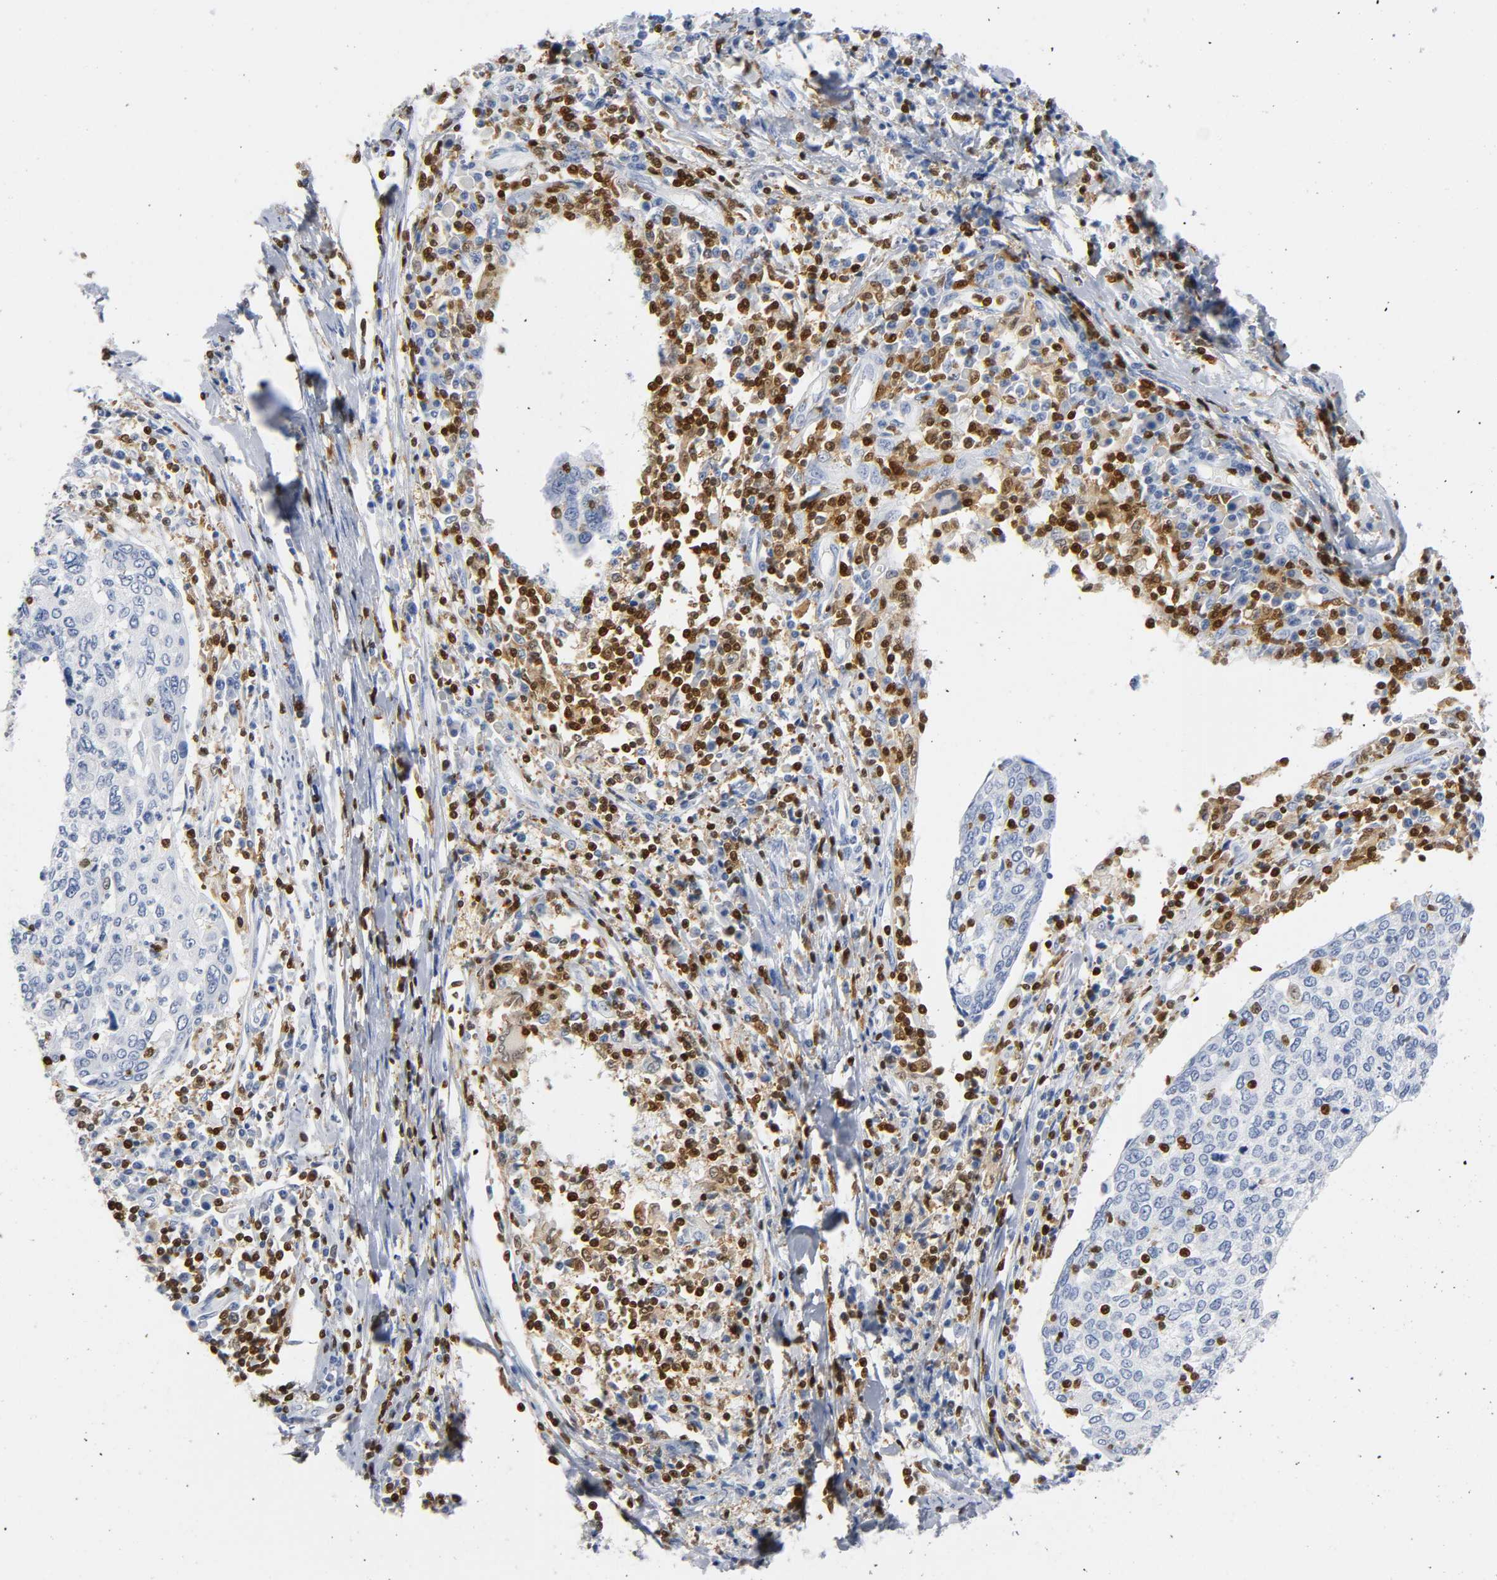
{"staining": {"intensity": "negative", "quantity": "none", "location": "none"}, "tissue": "cervical cancer", "cell_type": "Tumor cells", "image_type": "cancer", "snomed": [{"axis": "morphology", "description": "Squamous cell carcinoma, NOS"}, {"axis": "topography", "description": "Cervix"}], "caption": "This is an IHC micrograph of human squamous cell carcinoma (cervical). There is no positivity in tumor cells.", "gene": "DOK2", "patient": {"sex": "female", "age": 40}}